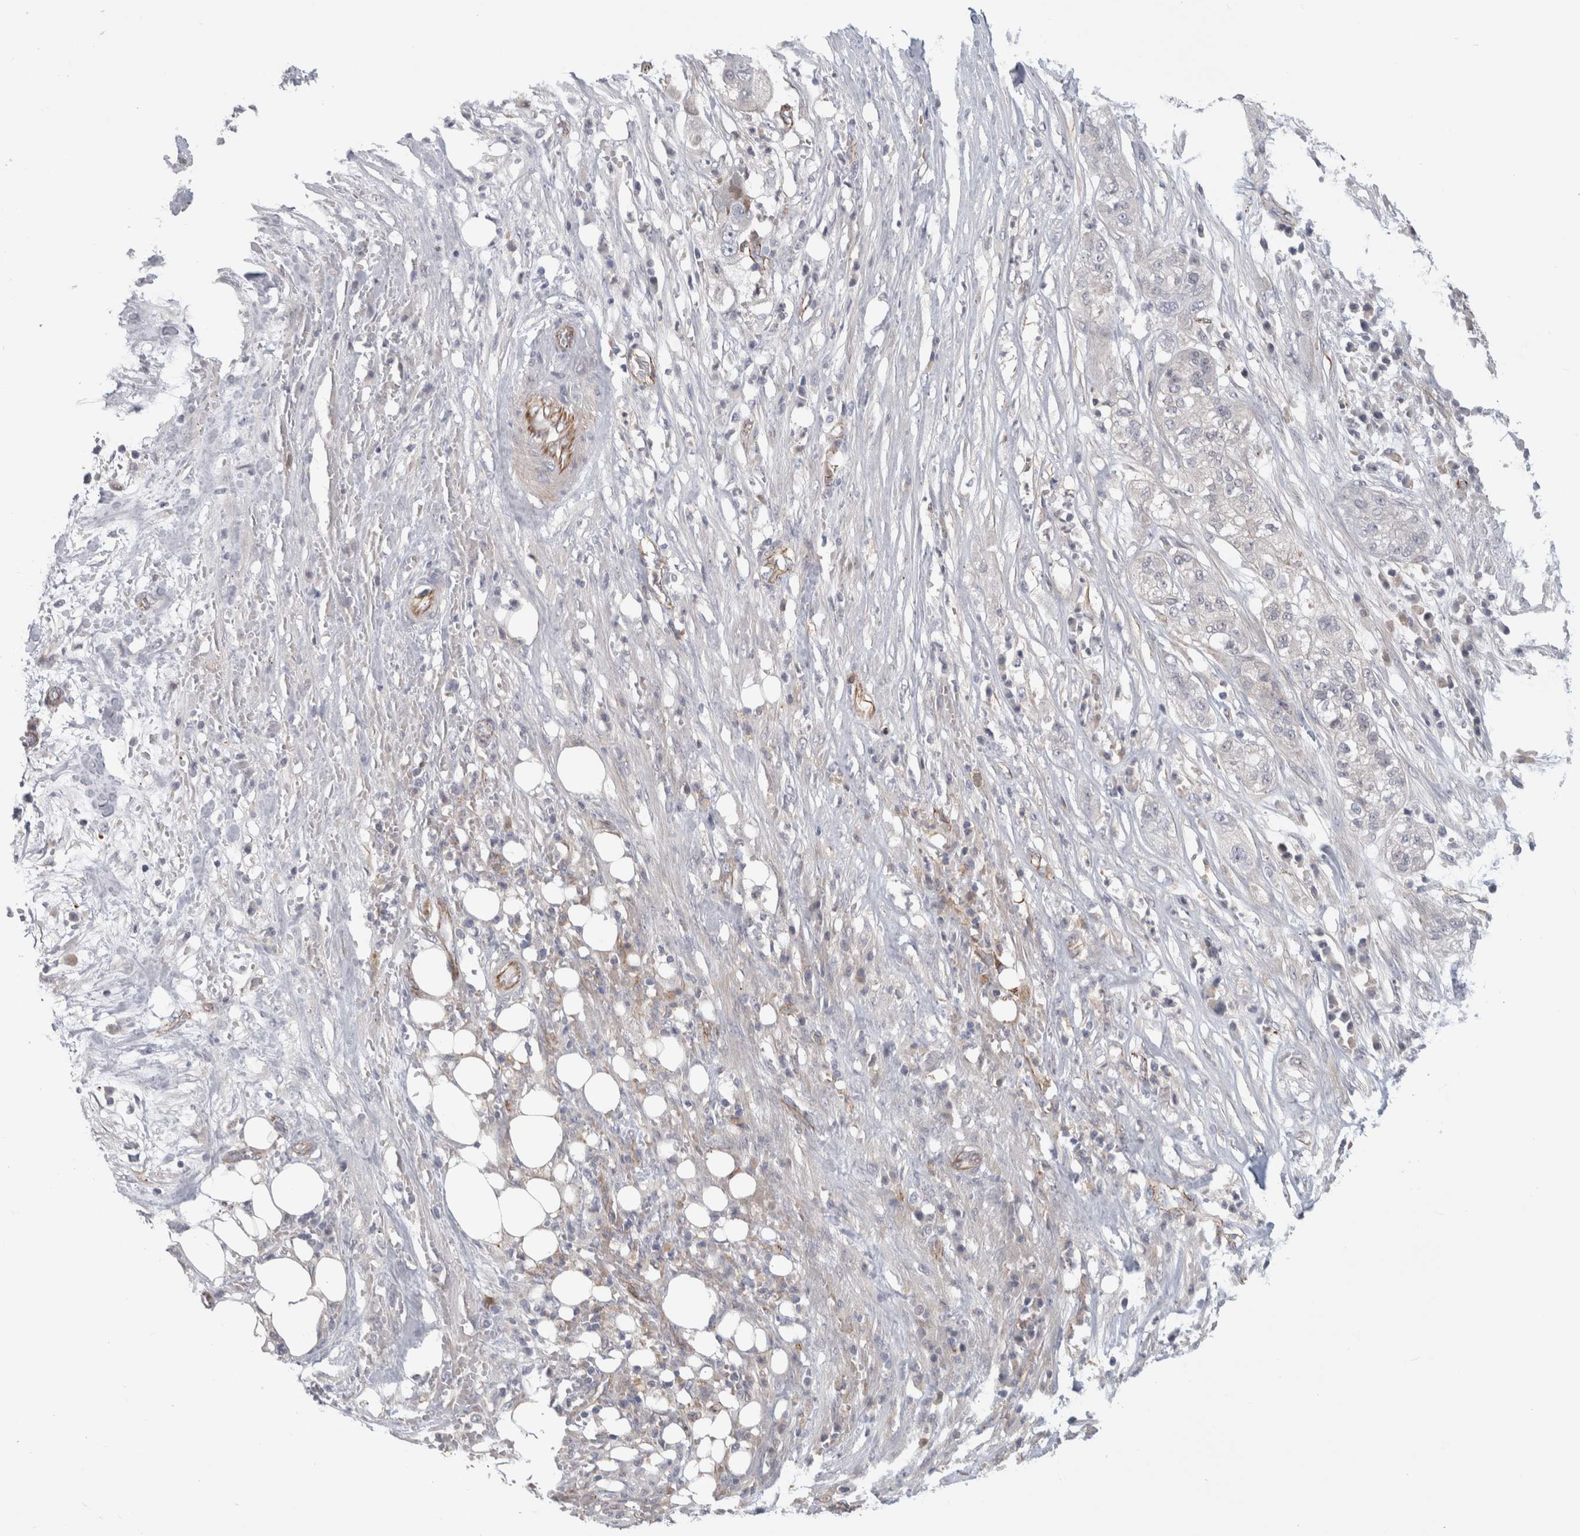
{"staining": {"intensity": "negative", "quantity": "none", "location": "none"}, "tissue": "pancreatic cancer", "cell_type": "Tumor cells", "image_type": "cancer", "snomed": [{"axis": "morphology", "description": "Adenocarcinoma, NOS"}, {"axis": "topography", "description": "Pancreas"}], "caption": "Immunohistochemical staining of human pancreatic adenocarcinoma displays no significant expression in tumor cells. (IHC, brightfield microscopy, high magnification).", "gene": "ZNF862", "patient": {"sex": "female", "age": 78}}